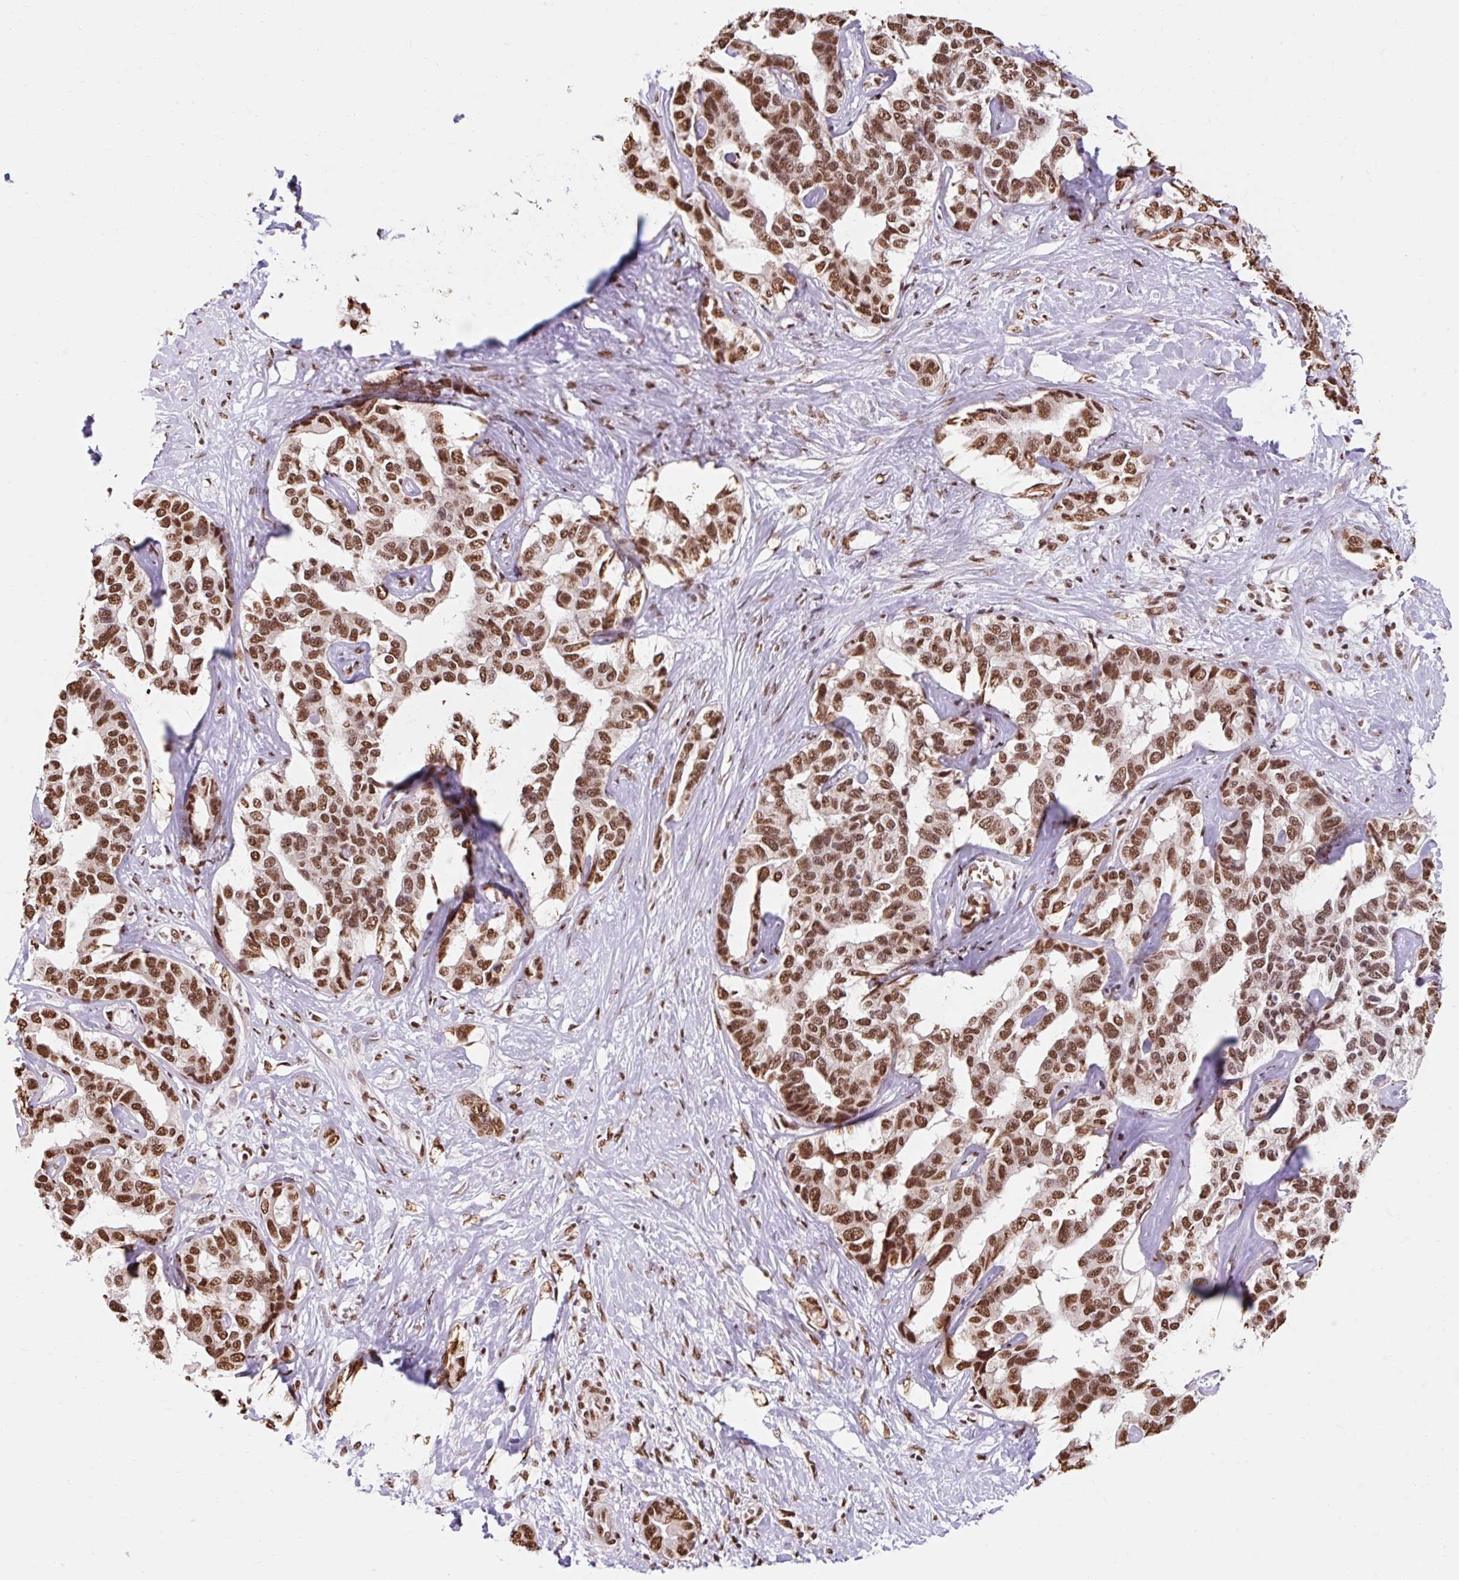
{"staining": {"intensity": "strong", "quantity": ">75%", "location": "nuclear"}, "tissue": "liver cancer", "cell_type": "Tumor cells", "image_type": "cancer", "snomed": [{"axis": "morphology", "description": "Cholangiocarcinoma"}, {"axis": "topography", "description": "Liver"}], "caption": "Immunohistochemical staining of liver cholangiocarcinoma shows high levels of strong nuclear staining in approximately >75% of tumor cells.", "gene": "BICRA", "patient": {"sex": "male", "age": 59}}